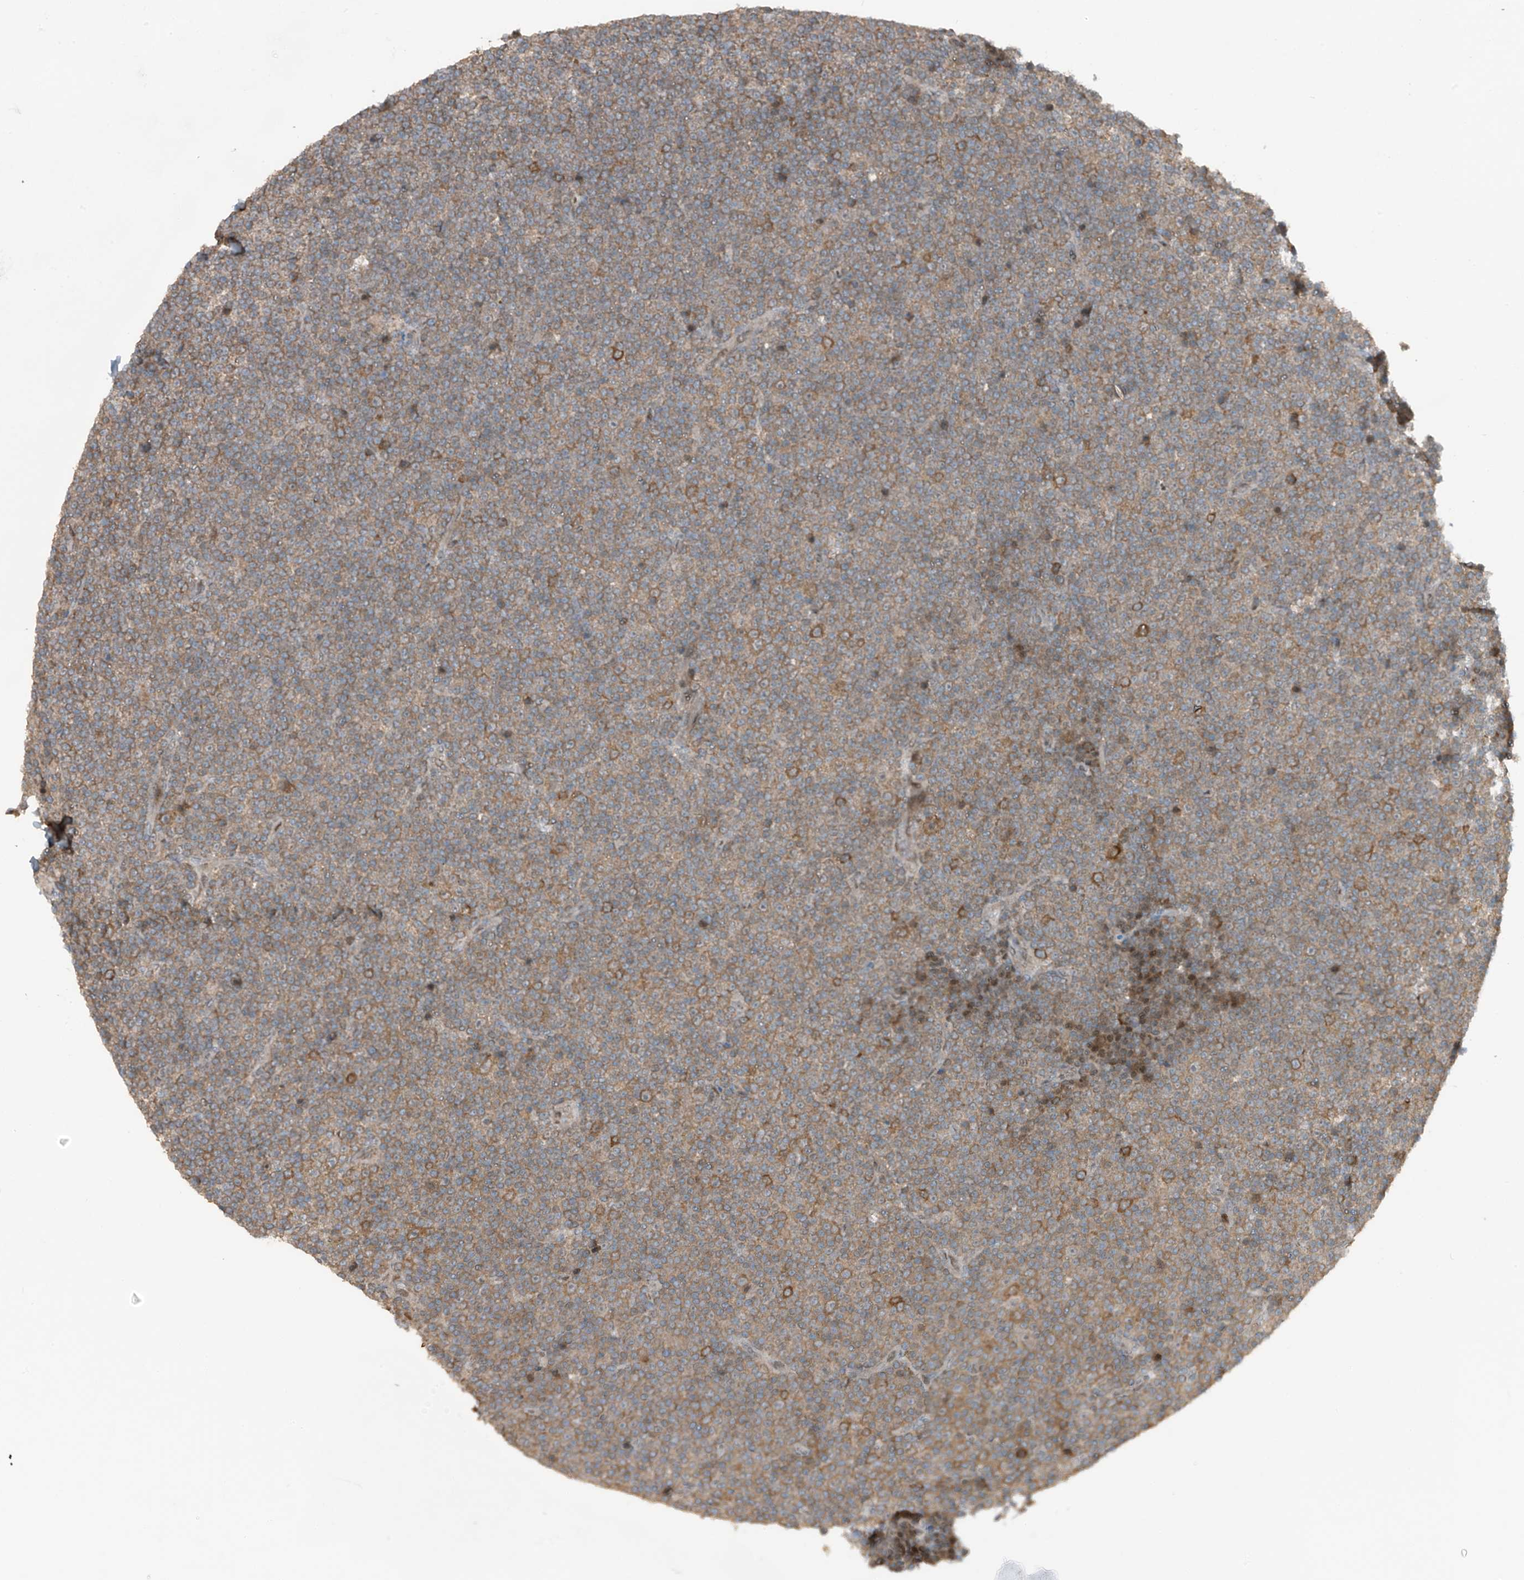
{"staining": {"intensity": "moderate", "quantity": ">75%", "location": "cytoplasmic/membranous"}, "tissue": "lymphoma", "cell_type": "Tumor cells", "image_type": "cancer", "snomed": [{"axis": "morphology", "description": "Malignant lymphoma, non-Hodgkin's type, Low grade"}, {"axis": "topography", "description": "Lymph node"}], "caption": "Protein analysis of lymphoma tissue shows moderate cytoplasmic/membranous positivity in about >75% of tumor cells.", "gene": "TXNDC9", "patient": {"sex": "female", "age": 67}}